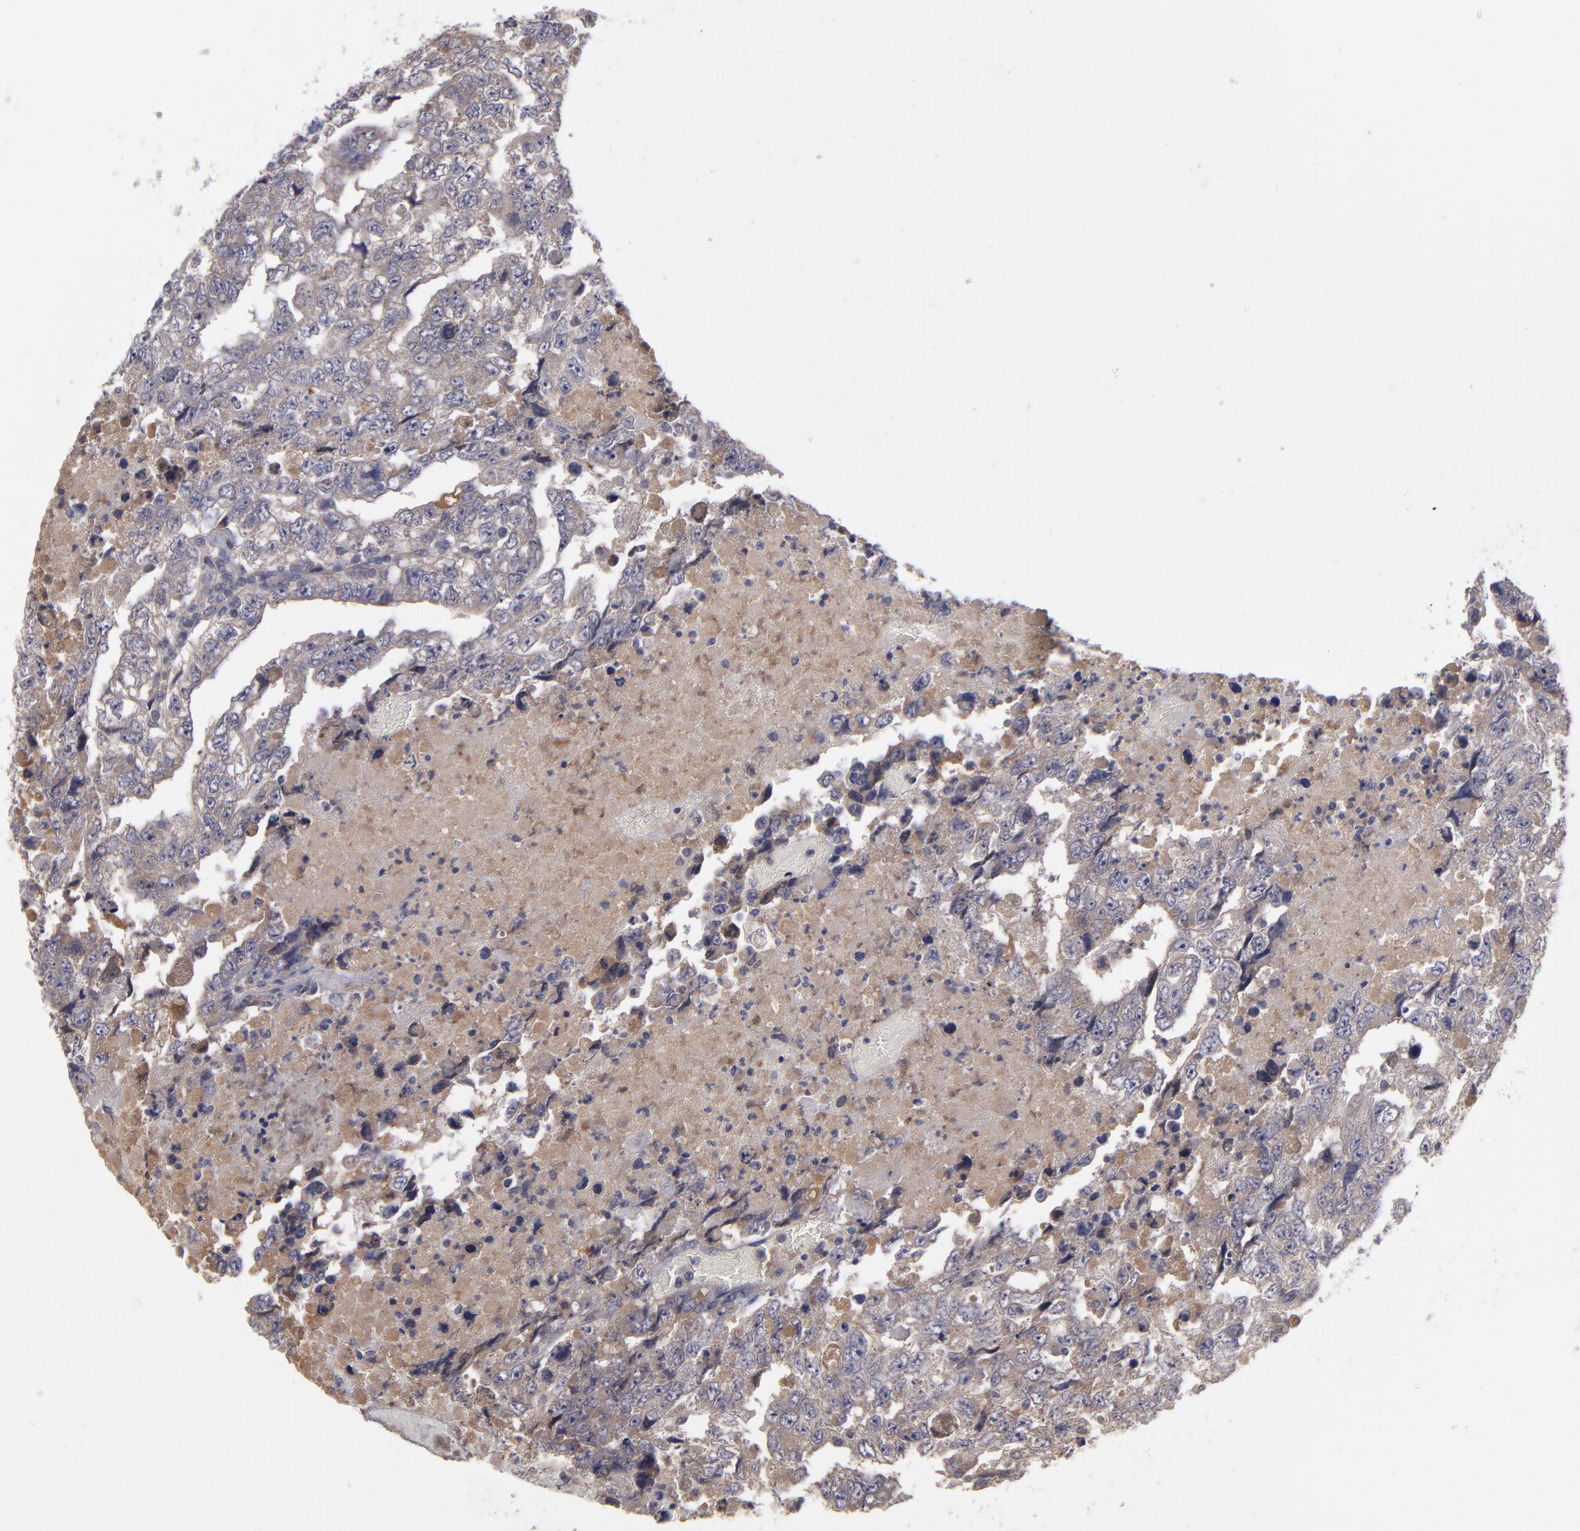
{"staining": {"intensity": "moderate", "quantity": ">75%", "location": "cytoplasmic/membranous"}, "tissue": "testis cancer", "cell_type": "Tumor cells", "image_type": "cancer", "snomed": [{"axis": "morphology", "description": "Carcinoma, Embryonal, NOS"}, {"axis": "topography", "description": "Testis"}], "caption": "Protein expression by immunohistochemistry (IHC) shows moderate cytoplasmic/membranous expression in approximately >75% of tumor cells in embryonal carcinoma (testis).", "gene": "MMP11", "patient": {"sex": "male", "age": 36}}